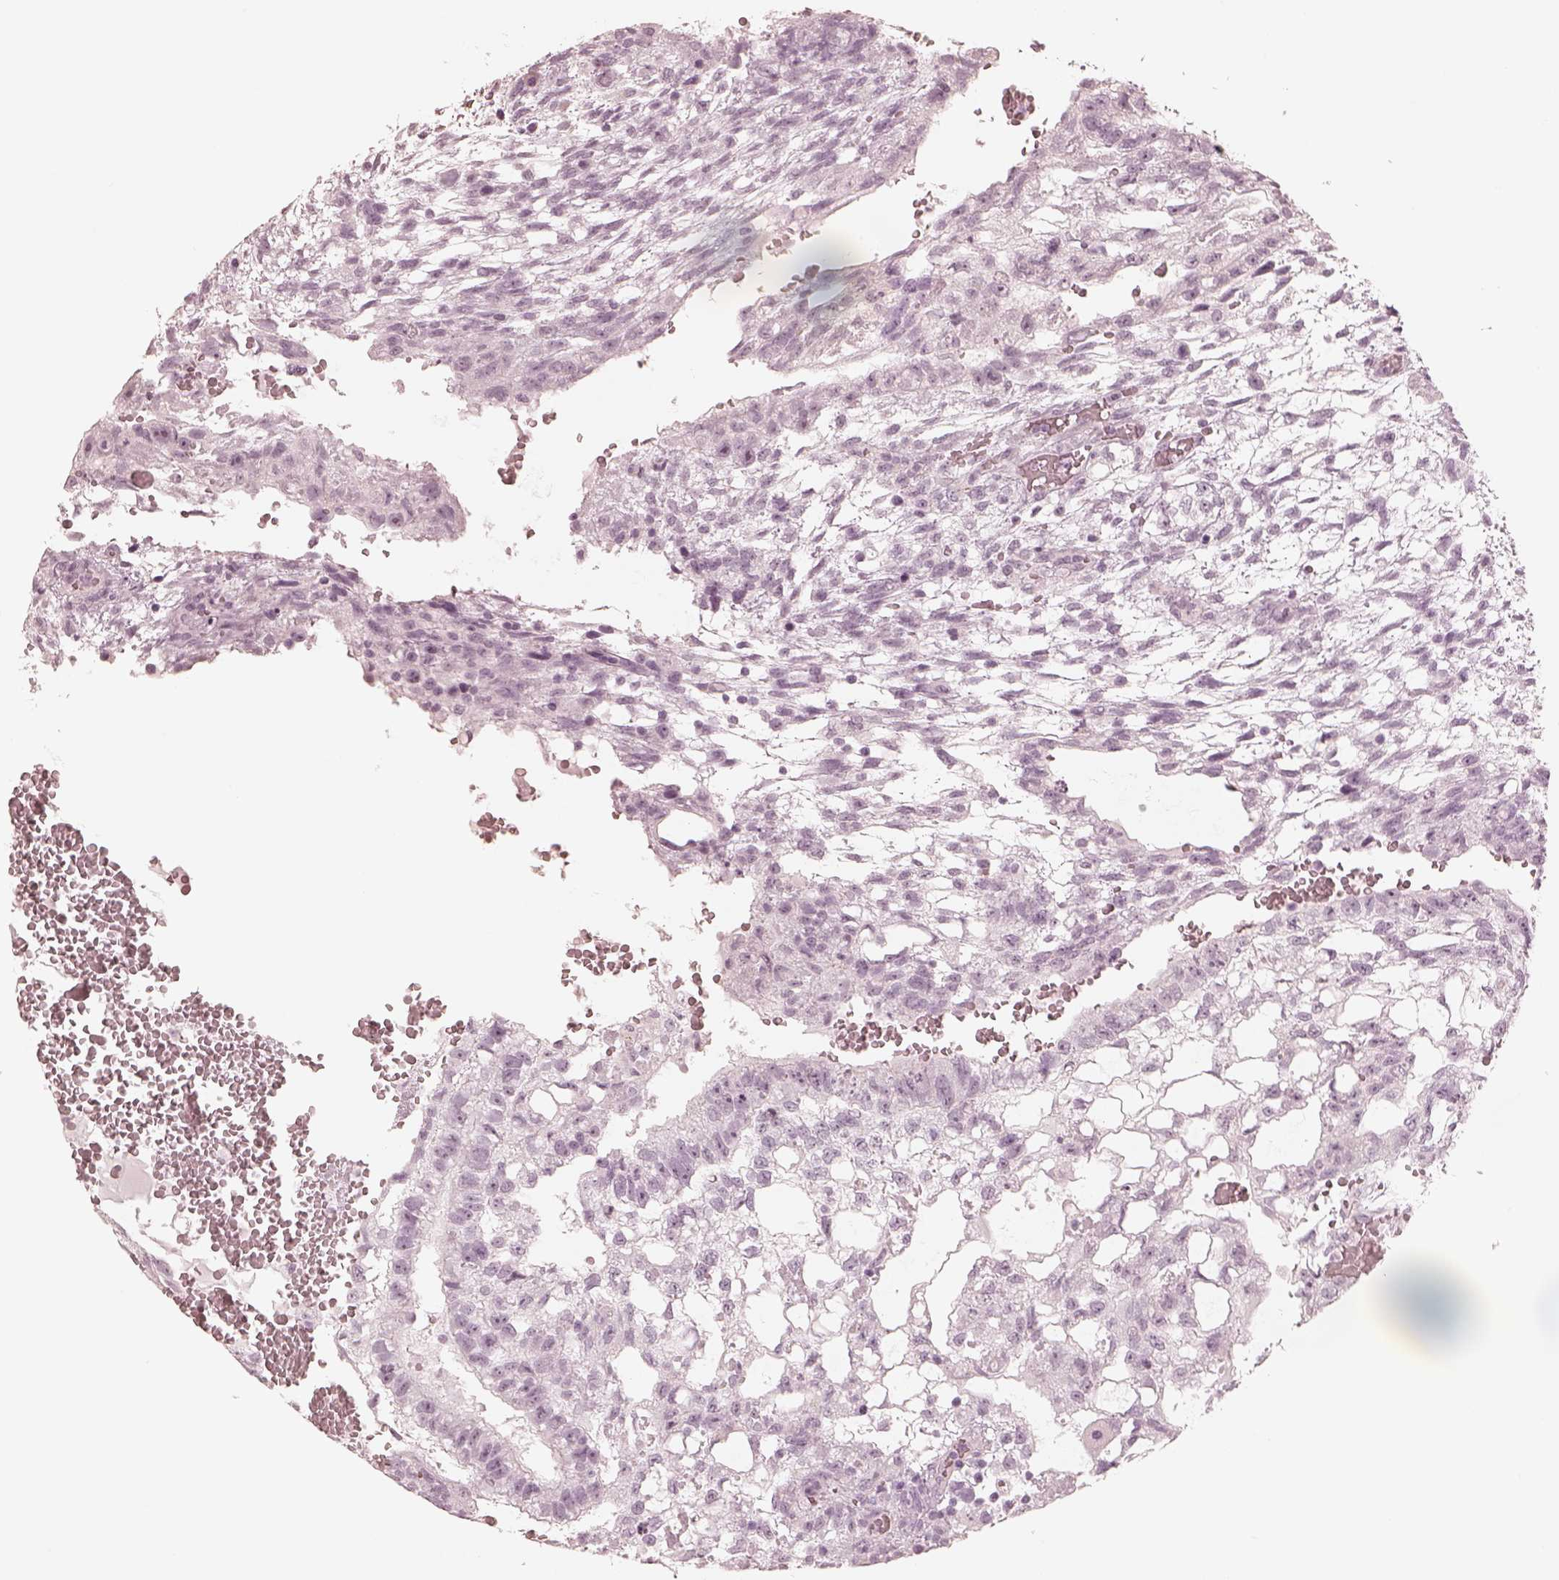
{"staining": {"intensity": "negative", "quantity": "none", "location": "none"}, "tissue": "testis cancer", "cell_type": "Tumor cells", "image_type": "cancer", "snomed": [{"axis": "morphology", "description": "Carcinoma, Embryonal, NOS"}, {"axis": "topography", "description": "Testis"}], "caption": "Tumor cells show no significant protein positivity in testis cancer (embryonal carcinoma).", "gene": "CALR3", "patient": {"sex": "male", "age": 32}}